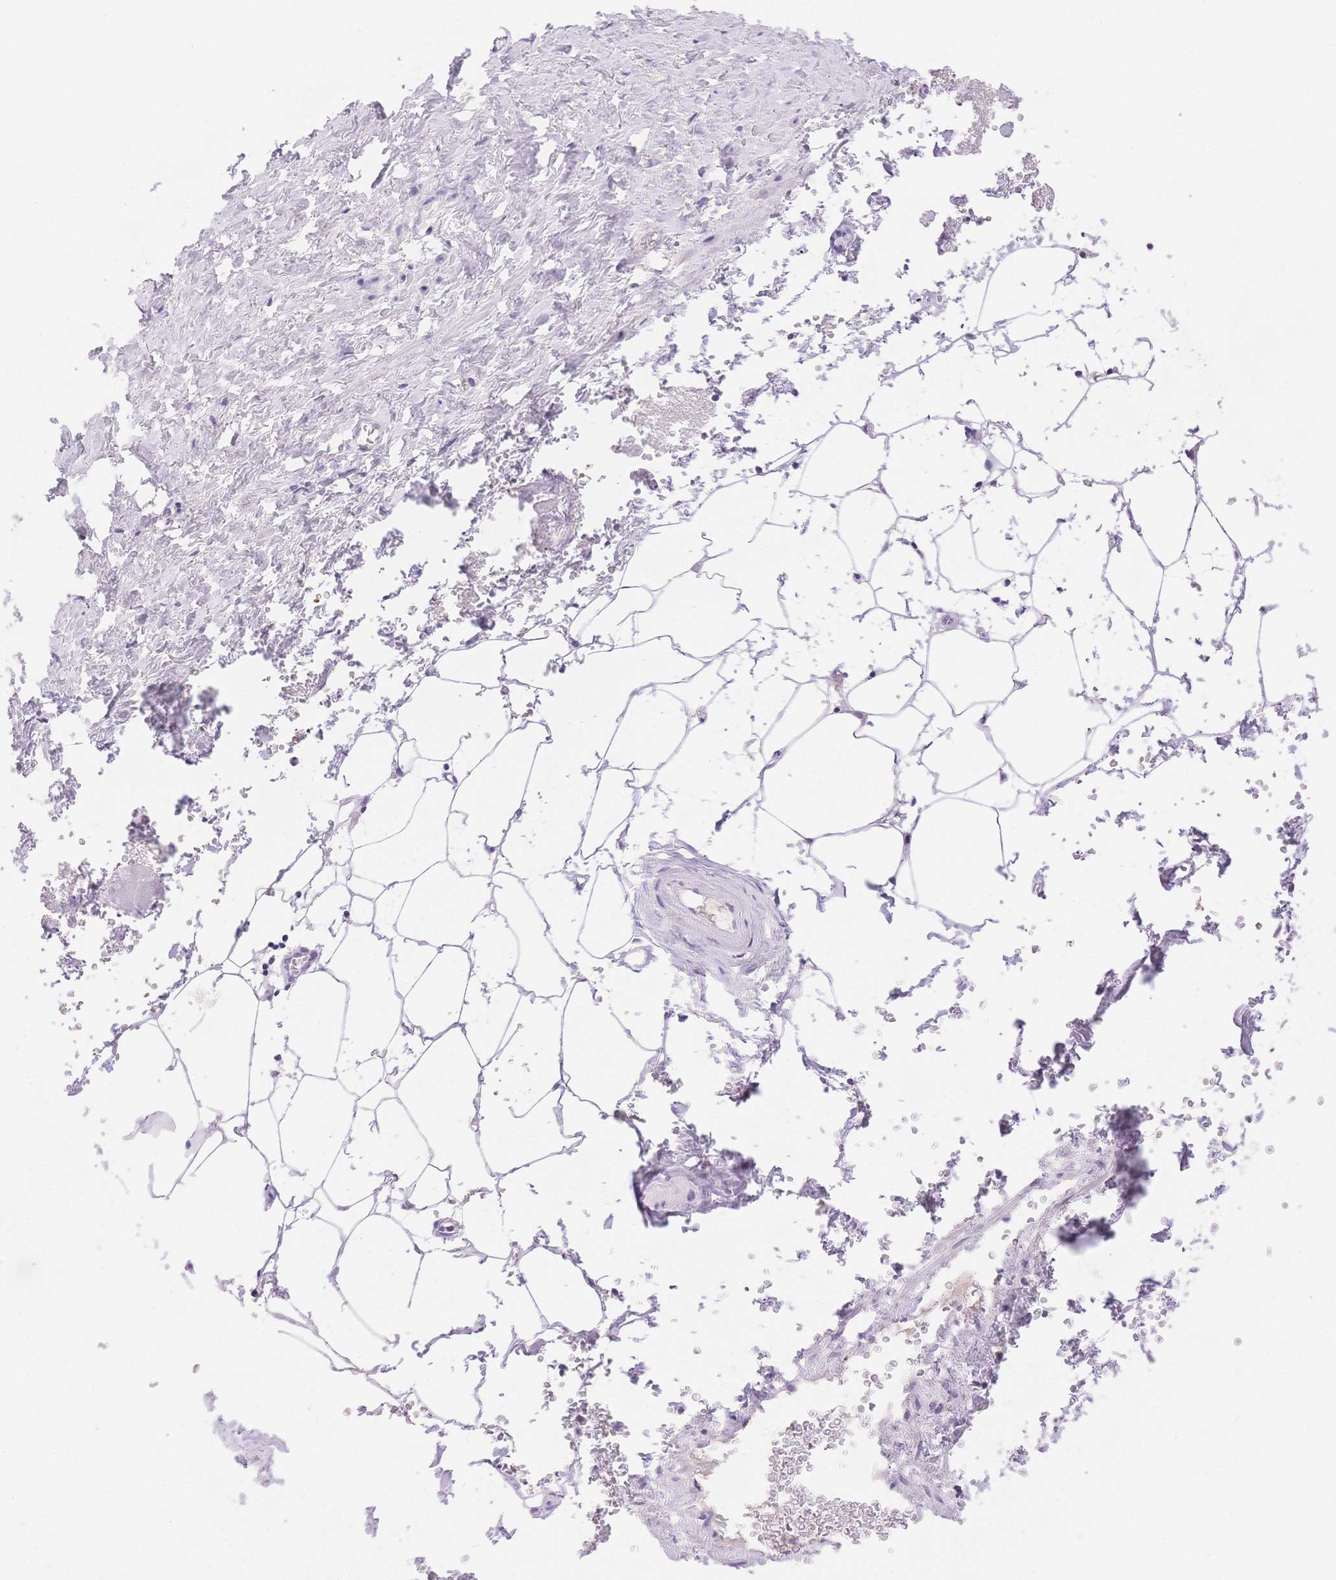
{"staining": {"intensity": "negative", "quantity": "none", "location": "none"}, "tissue": "adipose tissue", "cell_type": "Adipocytes", "image_type": "normal", "snomed": [{"axis": "morphology", "description": "Normal tissue, NOS"}, {"axis": "topography", "description": "Prostate"}, {"axis": "topography", "description": "Peripheral nerve tissue"}], "caption": "Immunohistochemistry of normal adipose tissue shows no expression in adipocytes.", "gene": "MYOM1", "patient": {"sex": "male", "age": 55}}